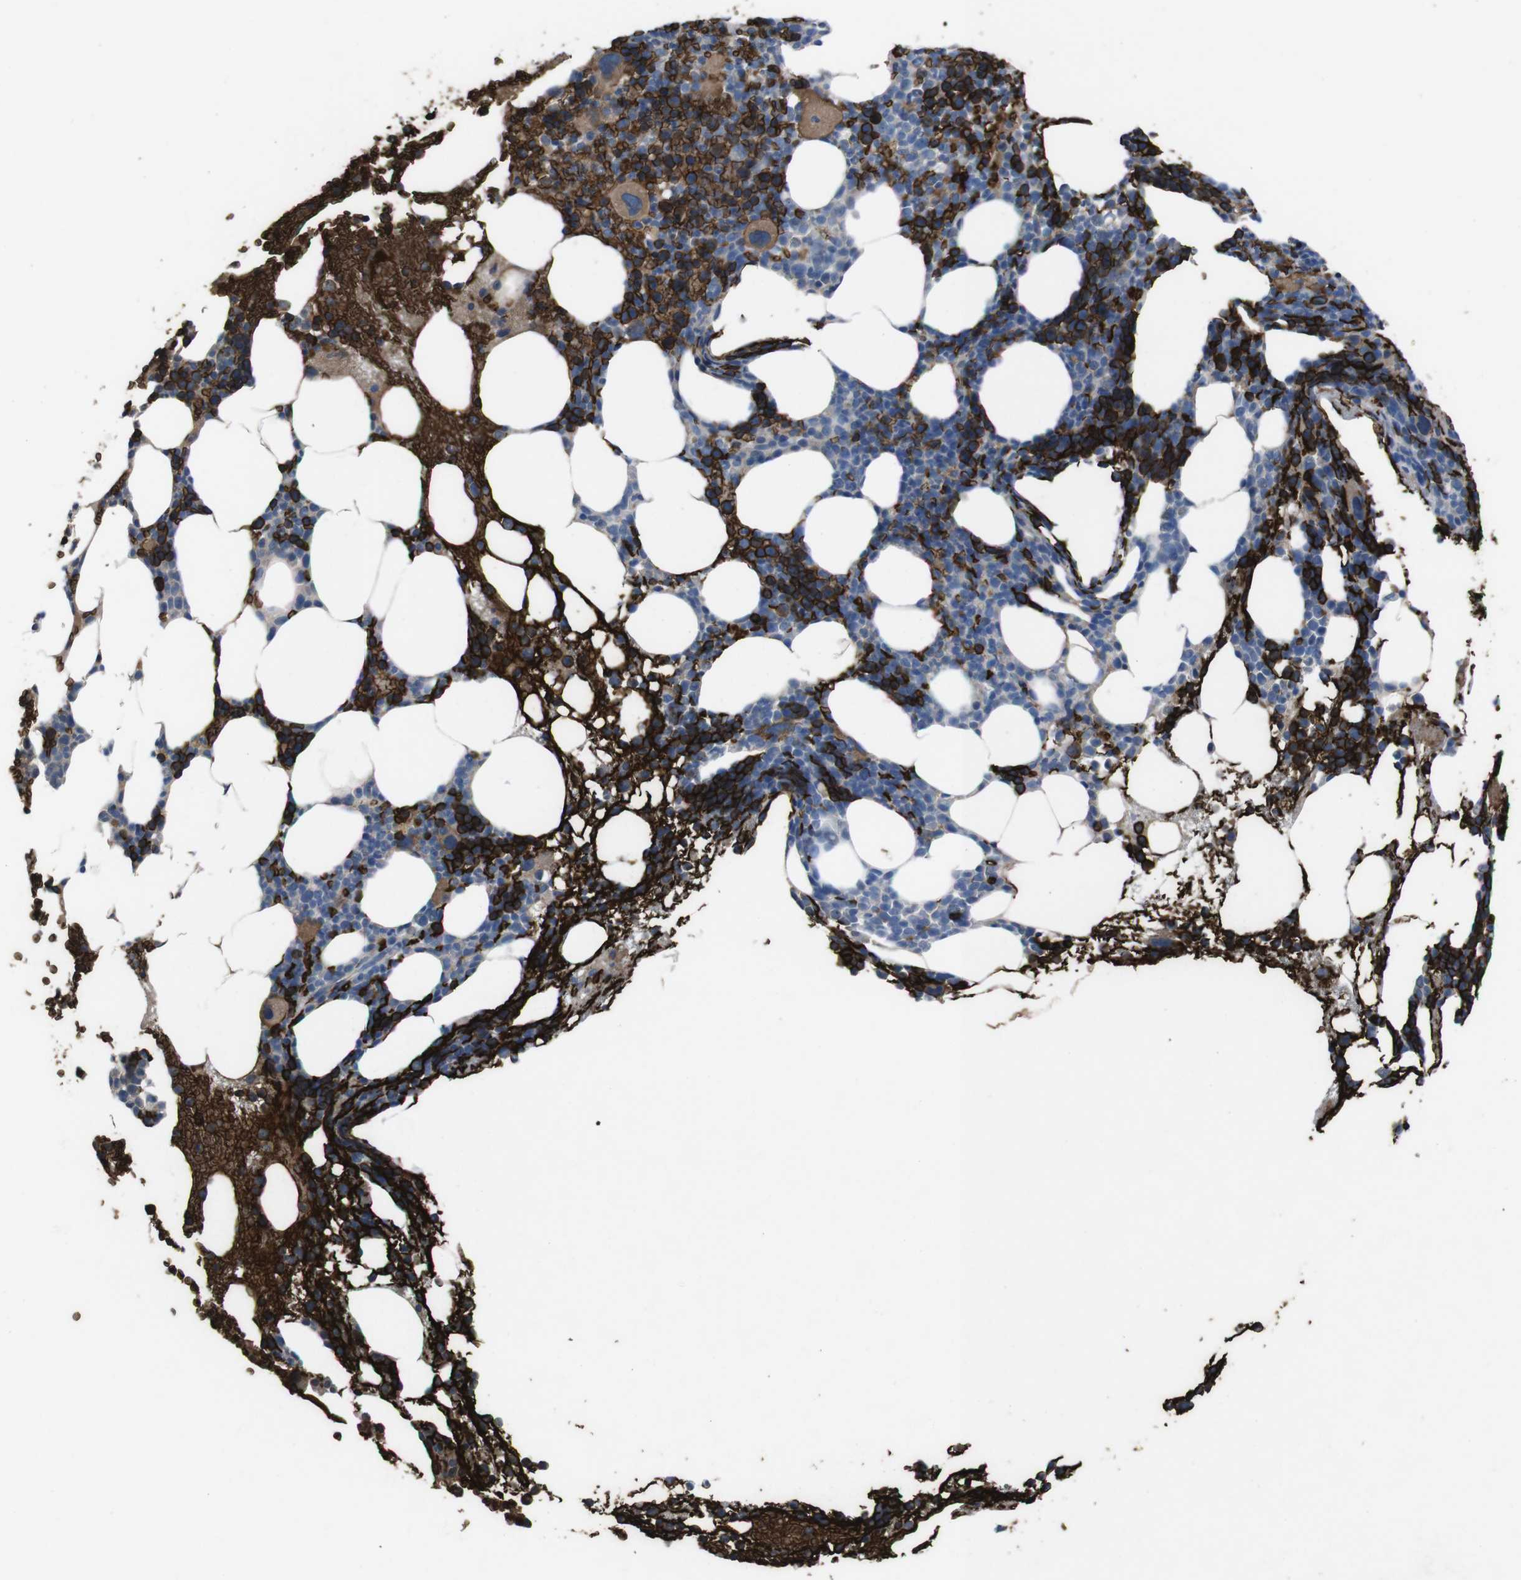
{"staining": {"intensity": "strong", "quantity": "25%-75%", "location": "cytoplasmic/membranous"}, "tissue": "bone marrow", "cell_type": "Hematopoietic cells", "image_type": "normal", "snomed": [{"axis": "morphology", "description": "Normal tissue, NOS"}, {"axis": "morphology", "description": "Inflammation, NOS"}, {"axis": "topography", "description": "Bone marrow"}], "caption": "Immunohistochemistry (IHC) histopathology image of benign bone marrow: human bone marrow stained using IHC displays high levels of strong protein expression localized specifically in the cytoplasmic/membranous of hematopoietic cells, appearing as a cytoplasmic/membranous brown color.", "gene": "SPTB", "patient": {"sex": "female", "age": 76}}